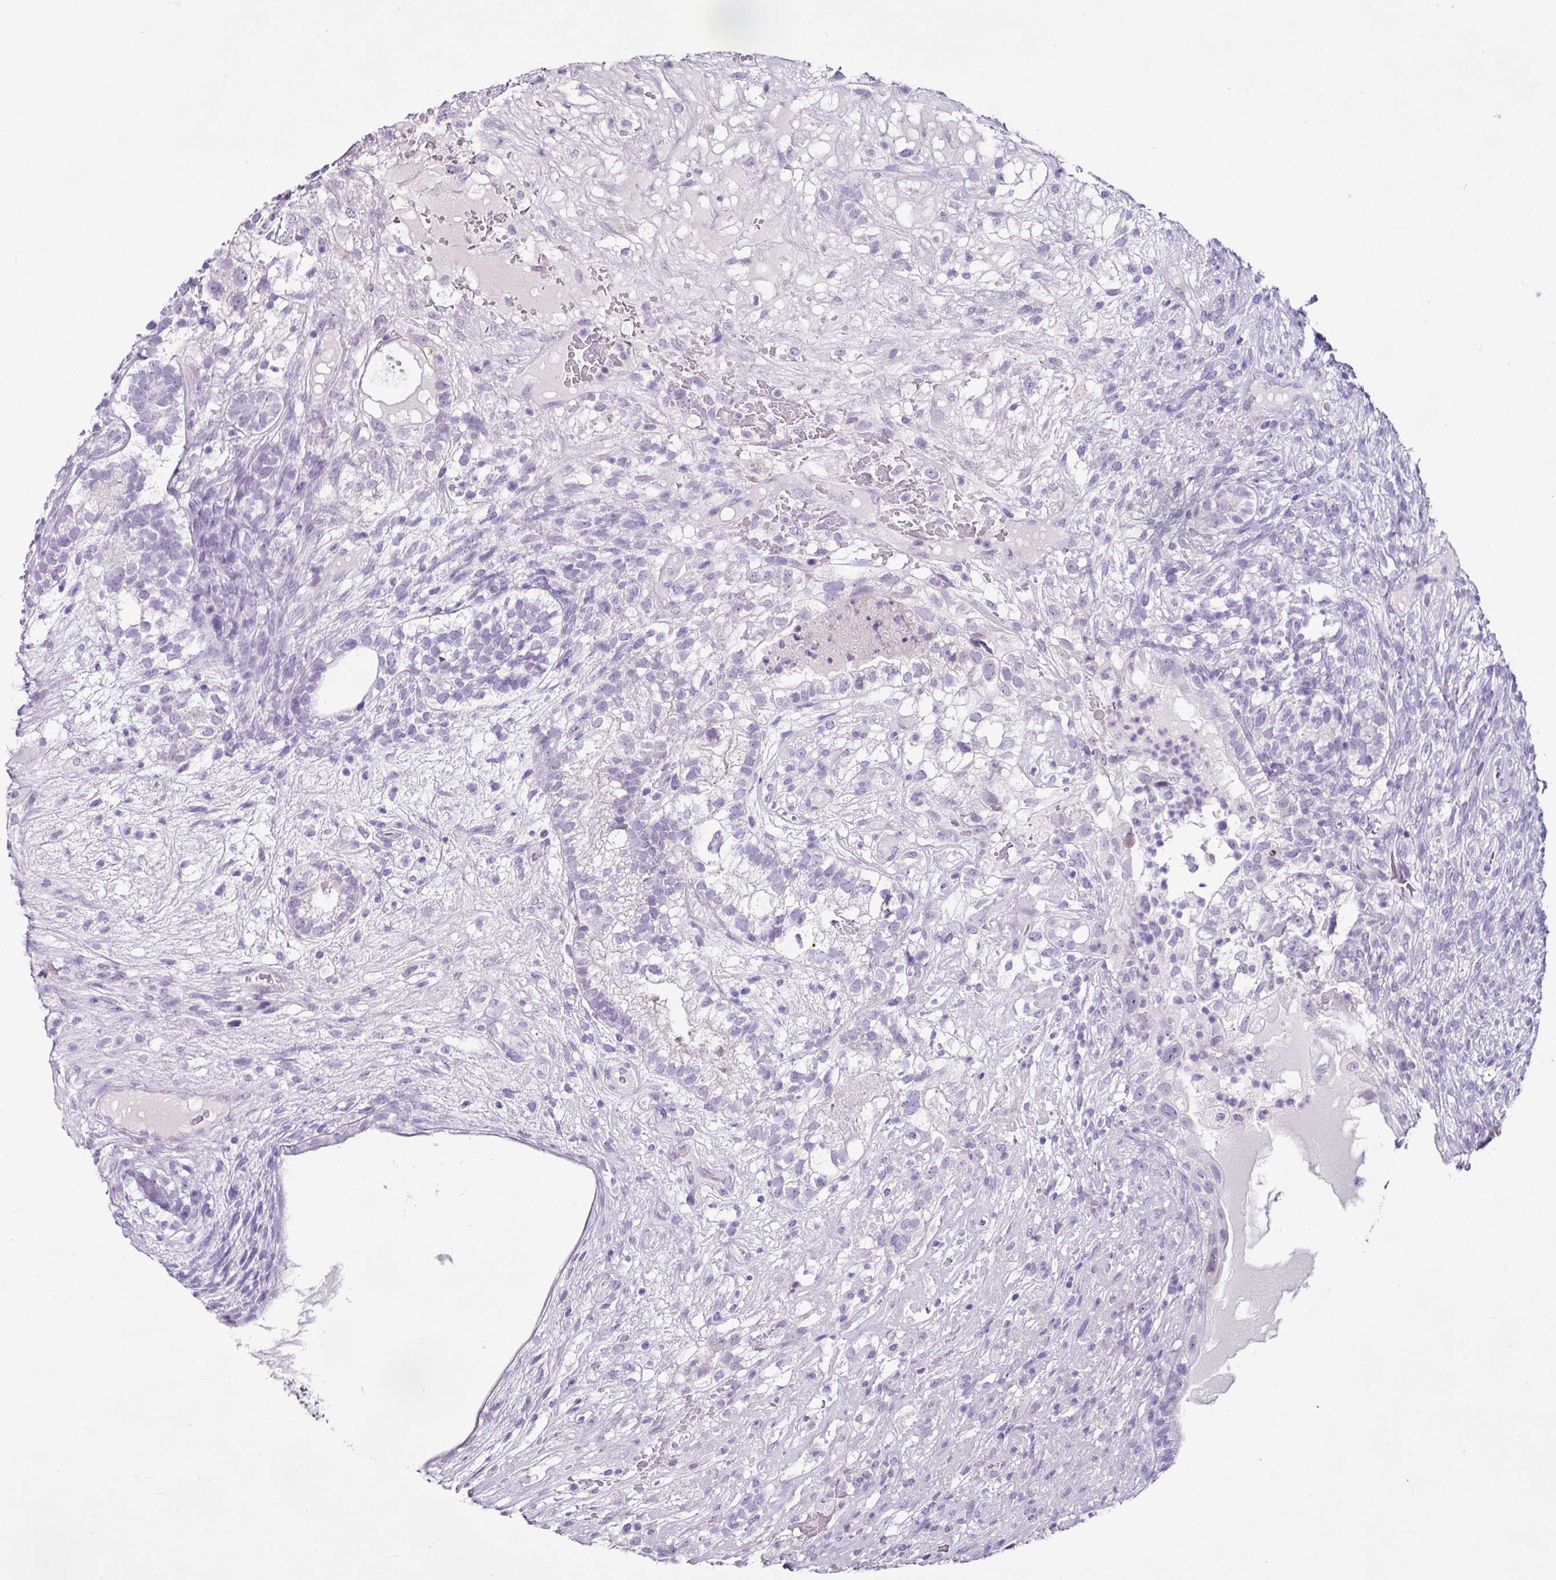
{"staining": {"intensity": "negative", "quantity": "none", "location": "none"}, "tissue": "testis cancer", "cell_type": "Tumor cells", "image_type": "cancer", "snomed": [{"axis": "morphology", "description": "Seminoma, NOS"}, {"axis": "morphology", "description": "Carcinoma, Embryonal, NOS"}, {"axis": "topography", "description": "Testis"}], "caption": "This is a photomicrograph of IHC staining of testis cancer (embryonal carcinoma), which shows no positivity in tumor cells. (Brightfield microscopy of DAB (3,3'-diaminobenzidine) immunohistochemistry at high magnification).", "gene": "TRA2A", "patient": {"sex": "male", "age": 41}}